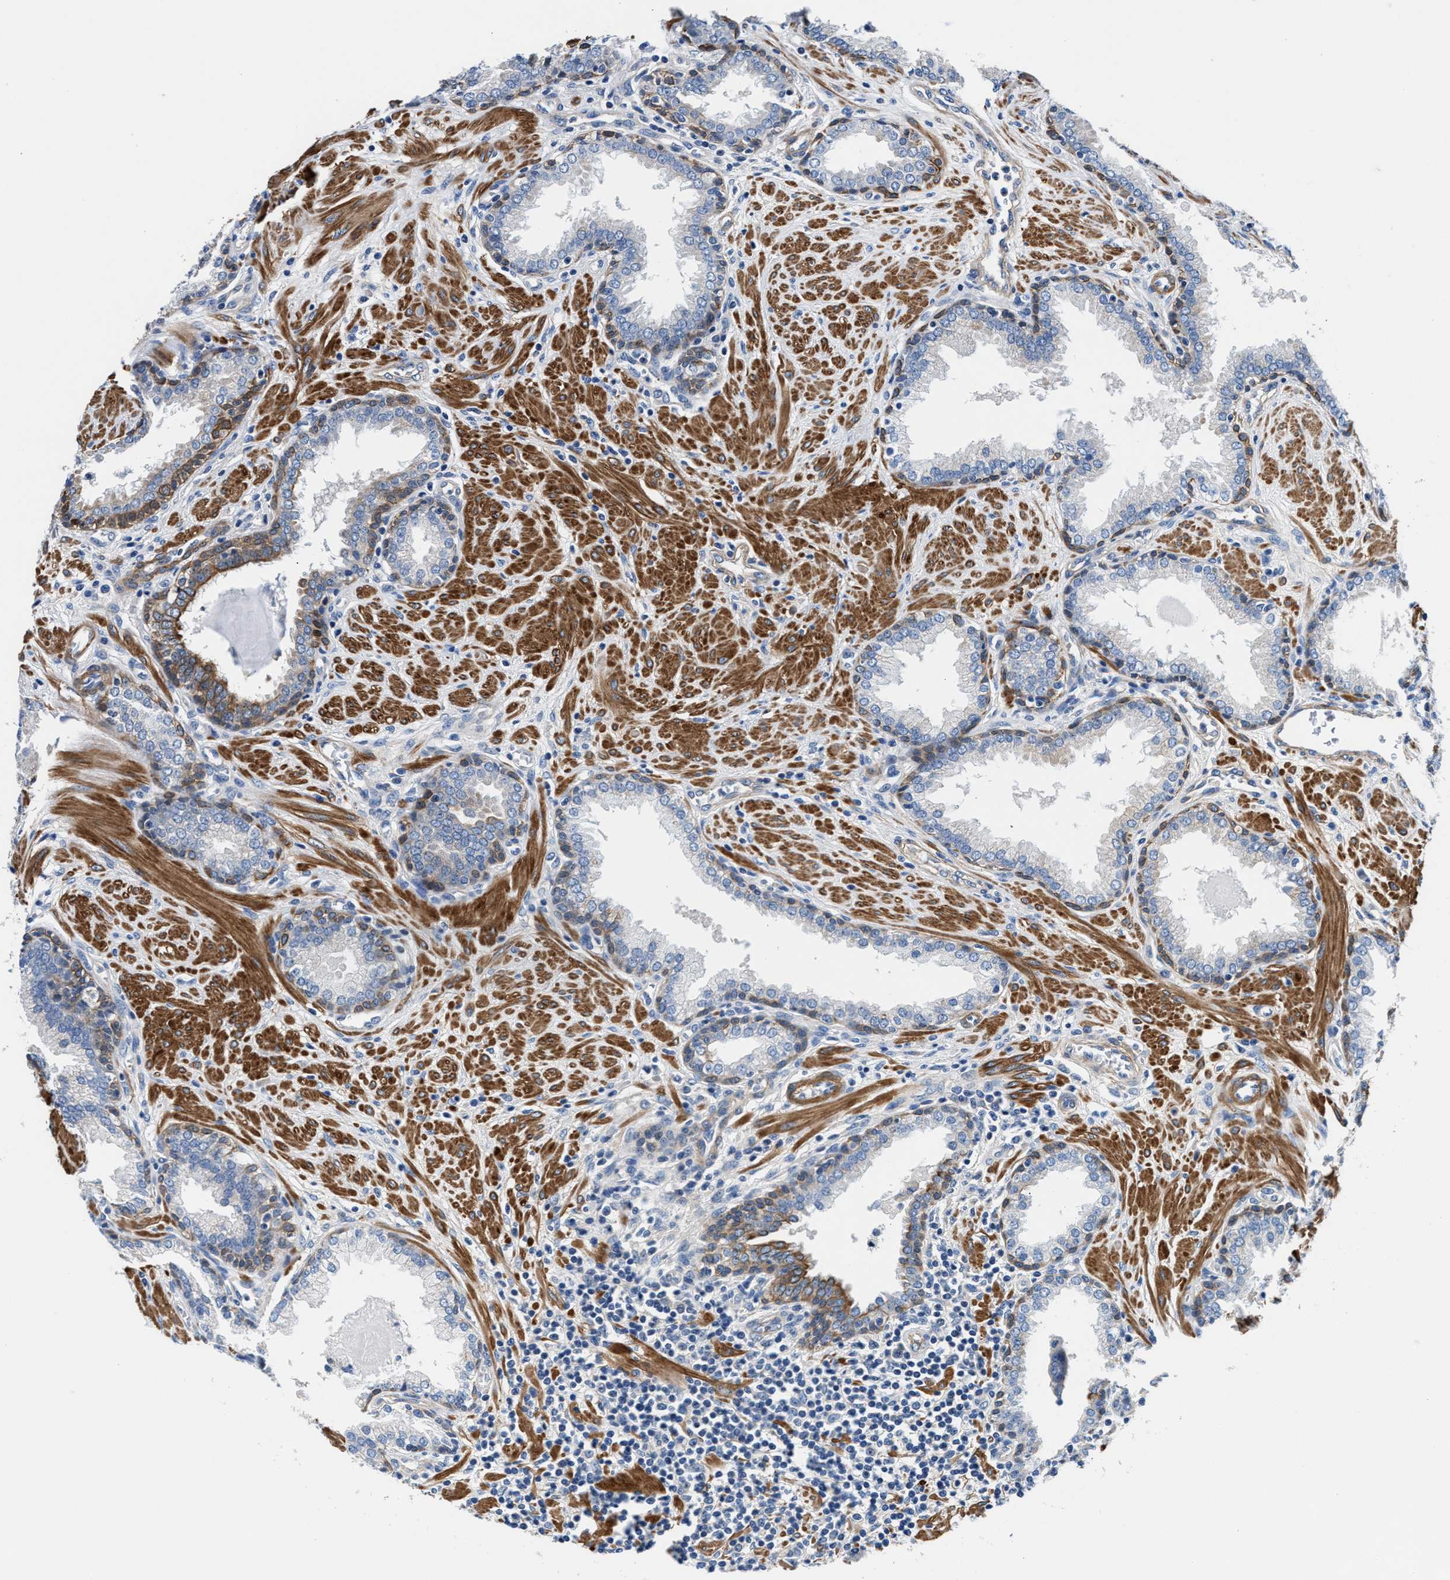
{"staining": {"intensity": "moderate", "quantity": "<25%", "location": "cytoplasmic/membranous"}, "tissue": "prostate", "cell_type": "Glandular cells", "image_type": "normal", "snomed": [{"axis": "morphology", "description": "Normal tissue, NOS"}, {"axis": "topography", "description": "Prostate"}], "caption": "IHC of normal prostate displays low levels of moderate cytoplasmic/membranous positivity in approximately <25% of glandular cells.", "gene": "PARG", "patient": {"sex": "male", "age": 51}}